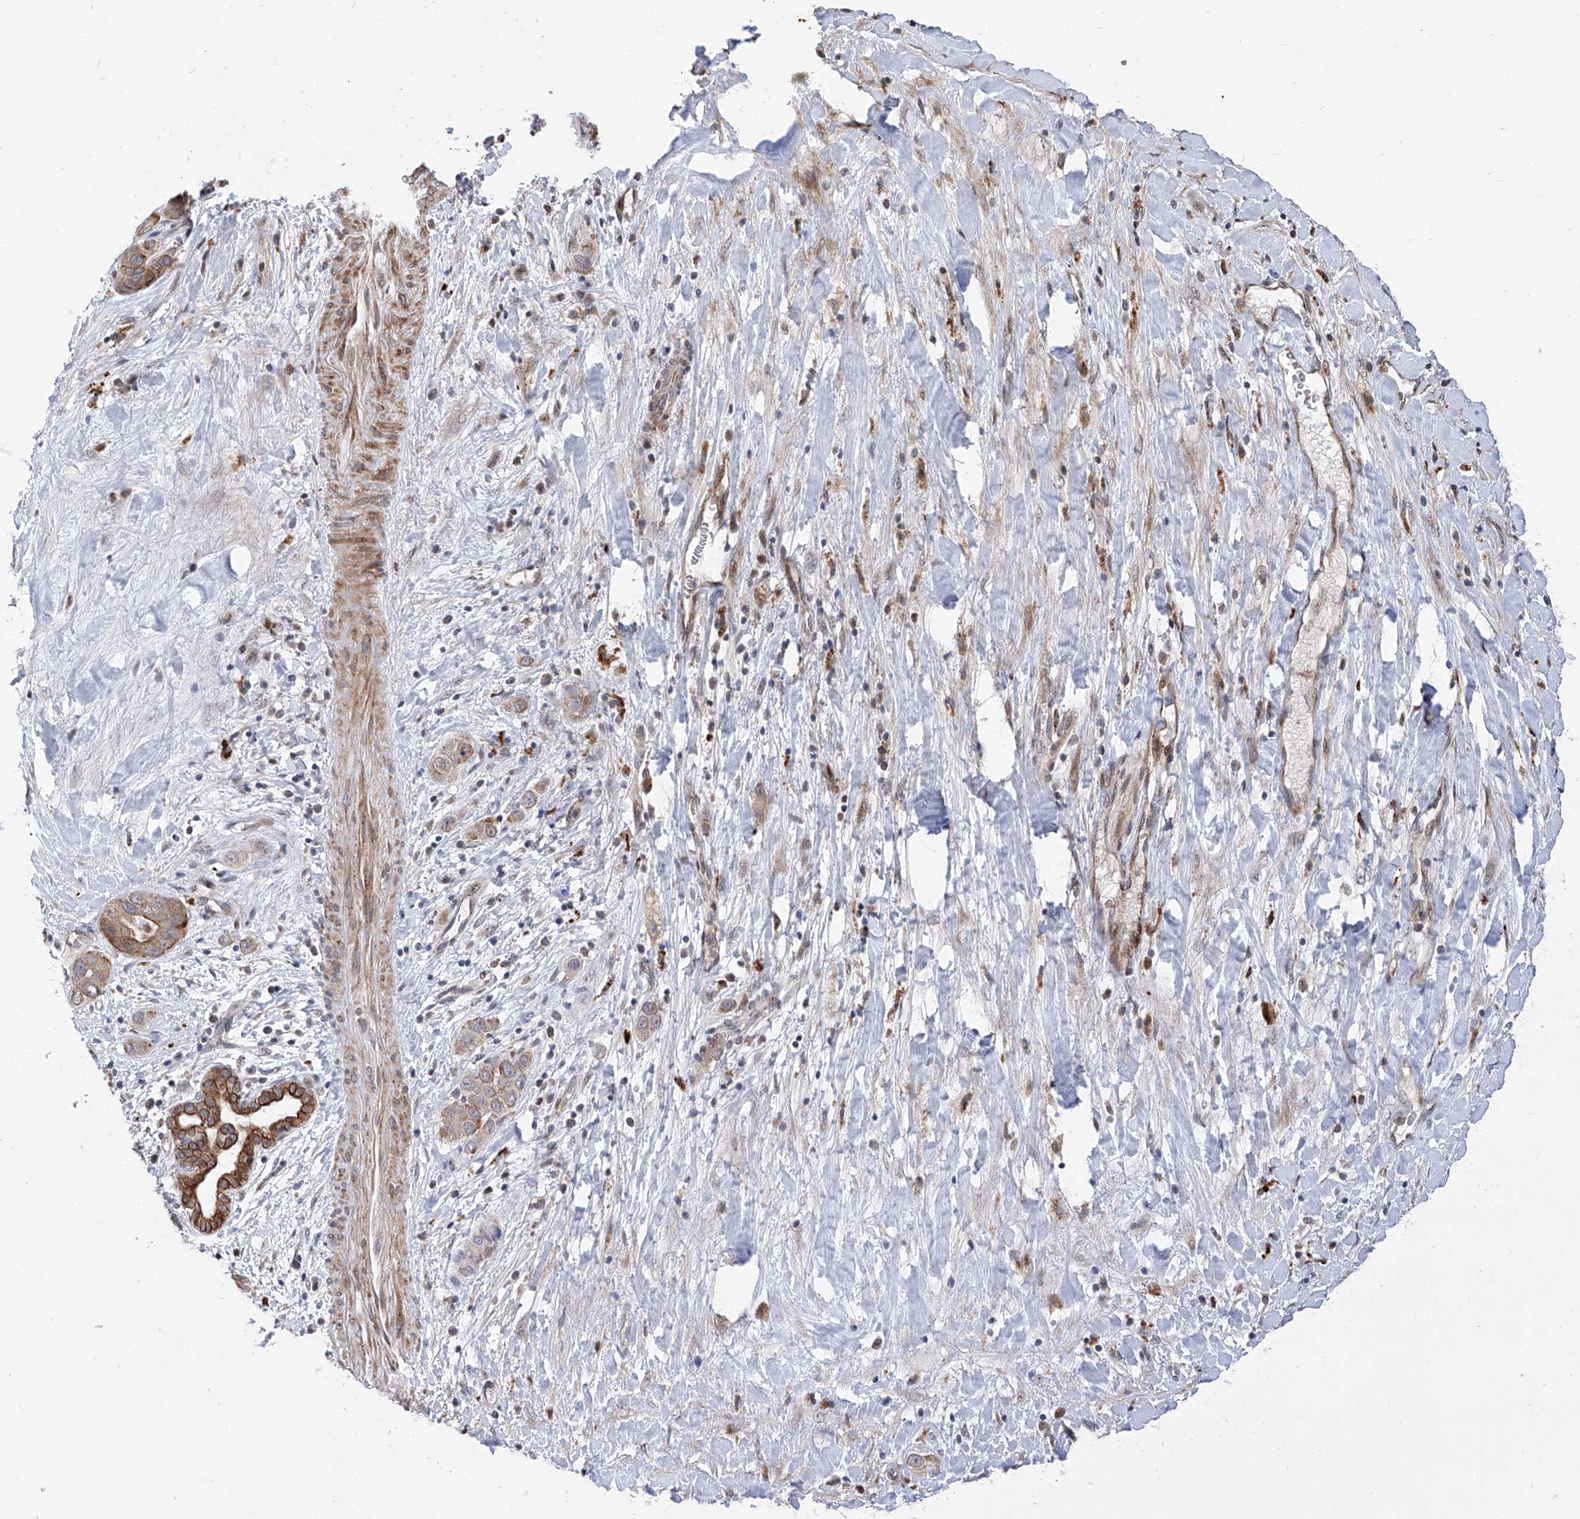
{"staining": {"intensity": "moderate", "quantity": ">75%", "location": "cytoplasmic/membranous"}, "tissue": "liver cancer", "cell_type": "Tumor cells", "image_type": "cancer", "snomed": [{"axis": "morphology", "description": "Cholangiocarcinoma"}, {"axis": "topography", "description": "Liver"}], "caption": "Protein analysis of cholangiocarcinoma (liver) tissue shows moderate cytoplasmic/membranous positivity in approximately >75% of tumor cells.", "gene": "FARP2", "patient": {"sex": "female", "age": 52}}